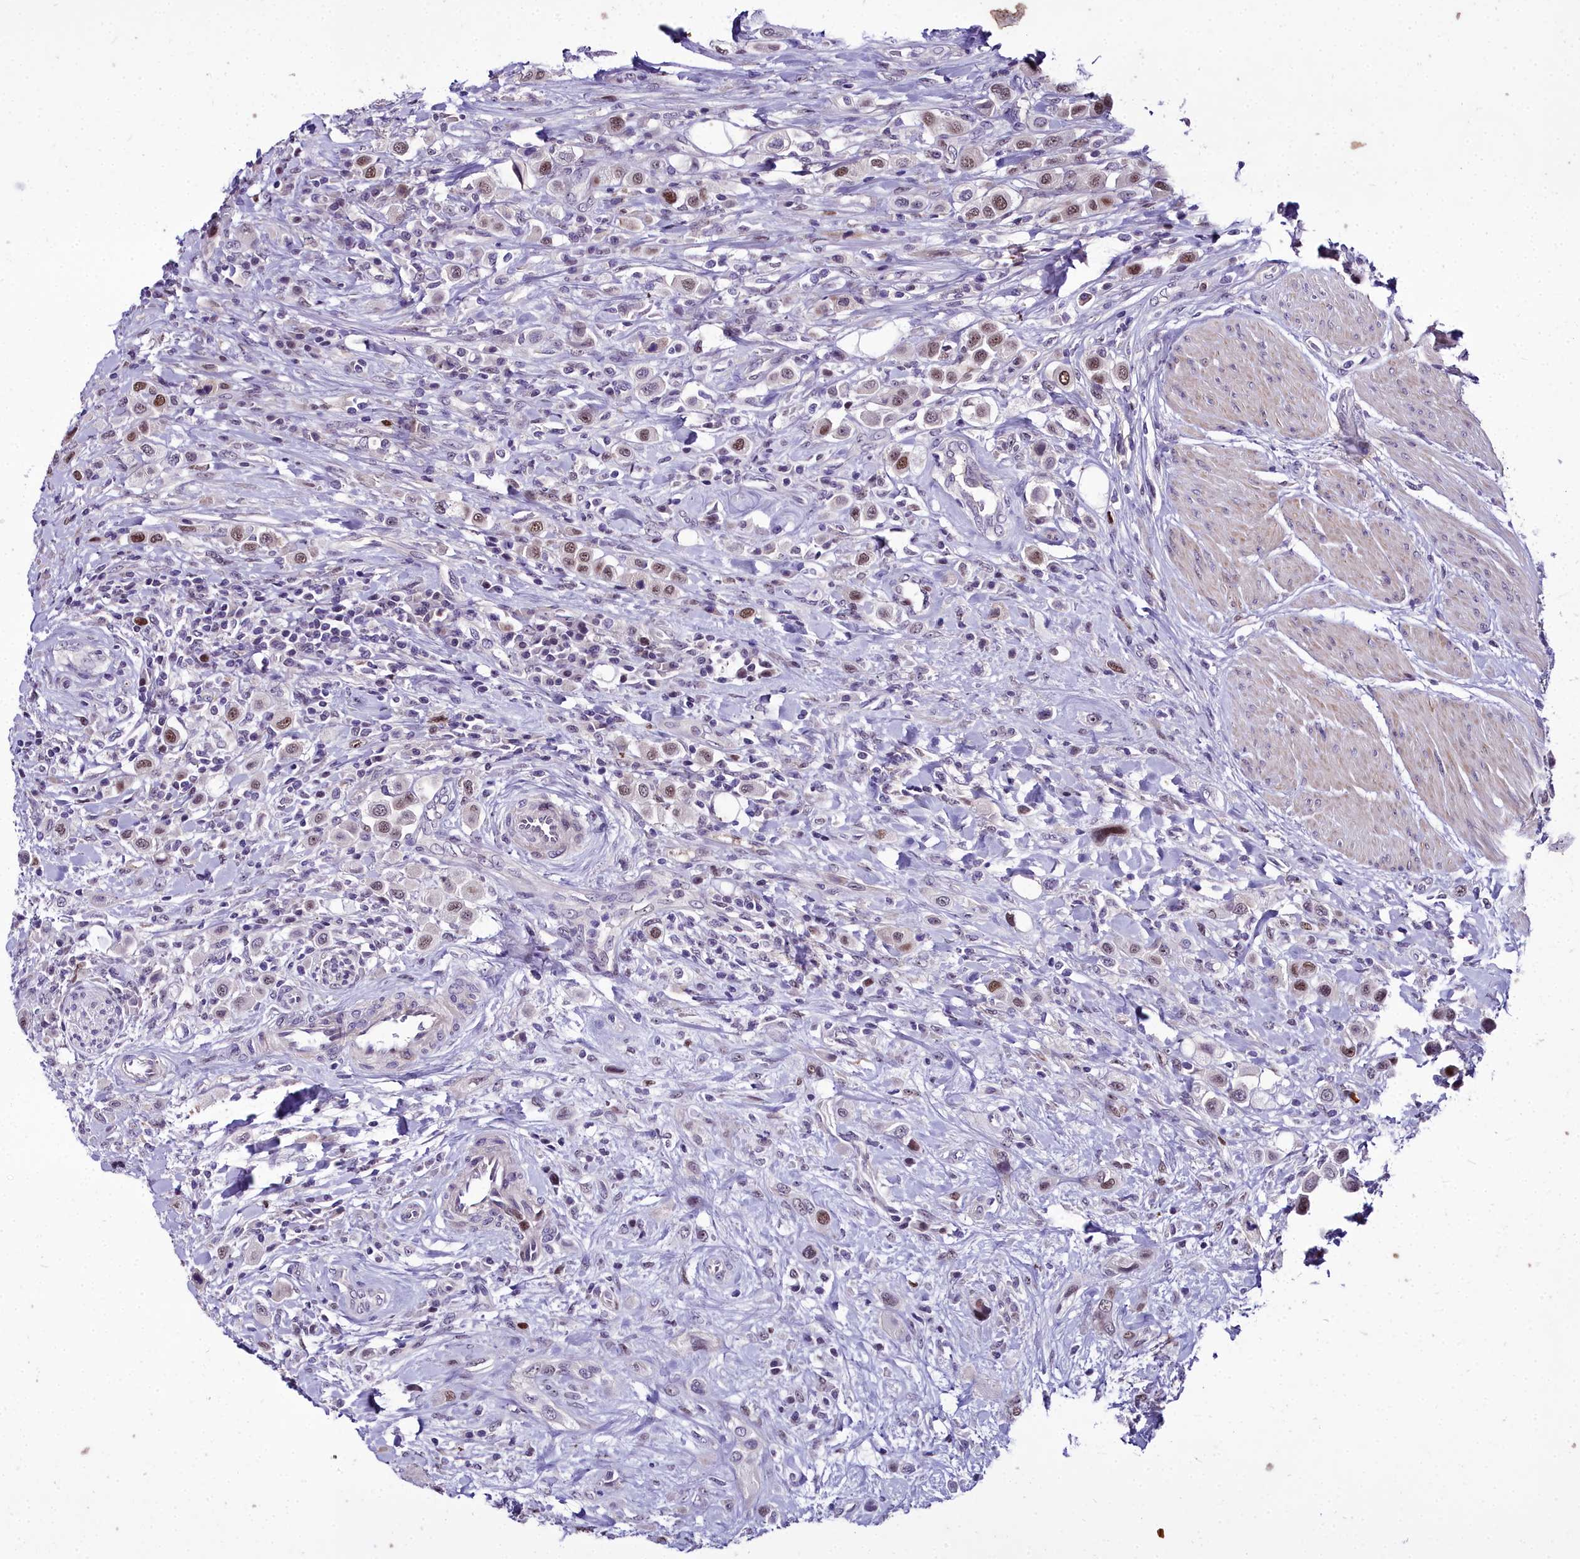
{"staining": {"intensity": "moderate", "quantity": ">75%", "location": "nuclear"}, "tissue": "urothelial cancer", "cell_type": "Tumor cells", "image_type": "cancer", "snomed": [{"axis": "morphology", "description": "Urothelial carcinoma, High grade"}, {"axis": "topography", "description": "Urinary bladder"}], "caption": "Immunohistochemistry histopathology image of neoplastic tissue: human urothelial carcinoma (high-grade) stained using IHC shows medium levels of moderate protein expression localized specifically in the nuclear of tumor cells, appearing as a nuclear brown color.", "gene": "TRIML2", "patient": {"sex": "male", "age": 50}}